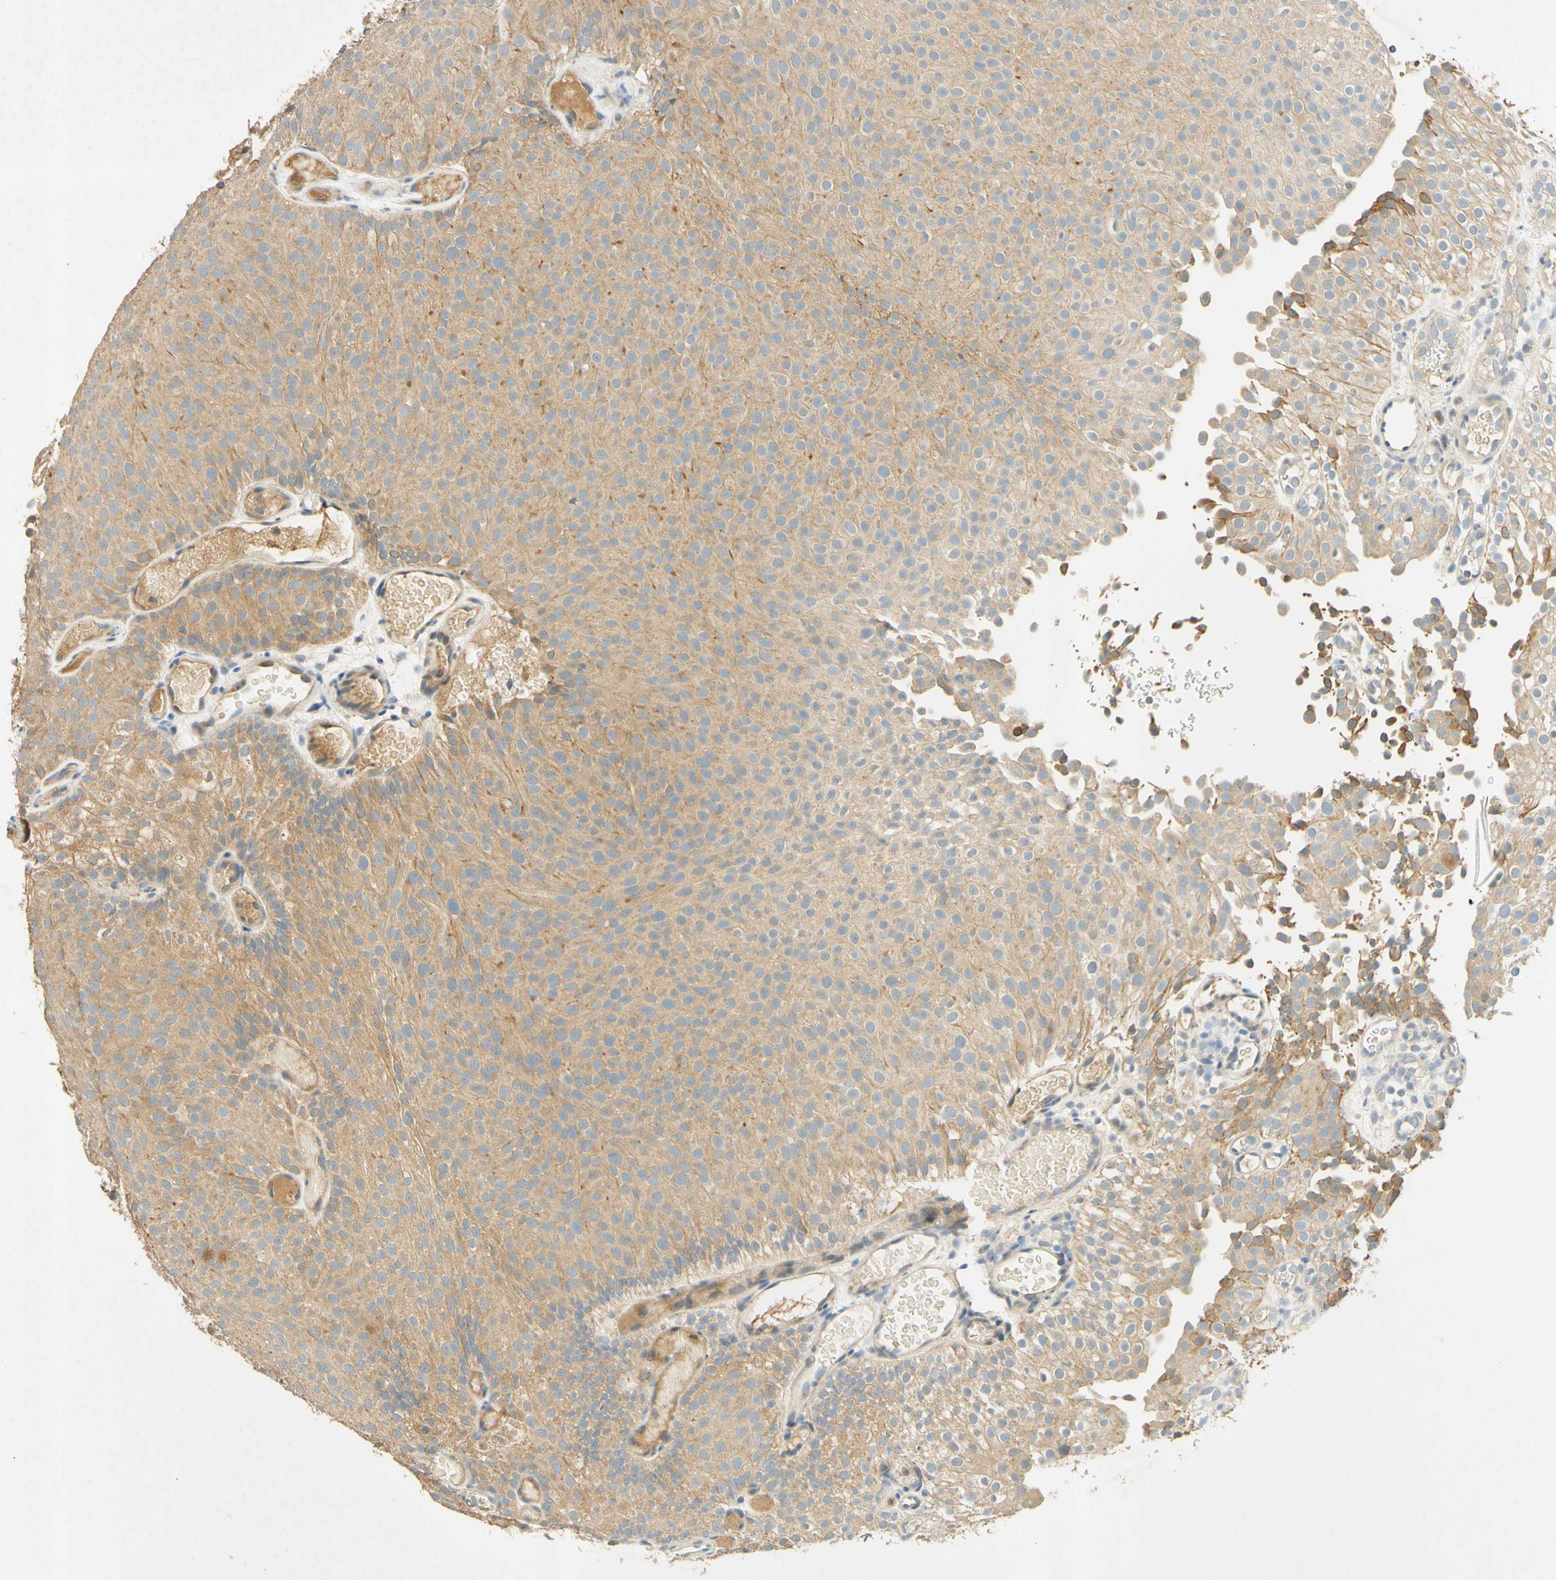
{"staining": {"intensity": "moderate", "quantity": ">75%", "location": "cytoplasmic/membranous"}, "tissue": "urothelial cancer", "cell_type": "Tumor cells", "image_type": "cancer", "snomed": [{"axis": "morphology", "description": "Urothelial carcinoma, Low grade"}, {"axis": "topography", "description": "Urinary bladder"}], "caption": "The micrograph displays a brown stain indicating the presence of a protein in the cytoplasmic/membranous of tumor cells in urothelial cancer.", "gene": "ENTREP2", "patient": {"sex": "male", "age": 78}}